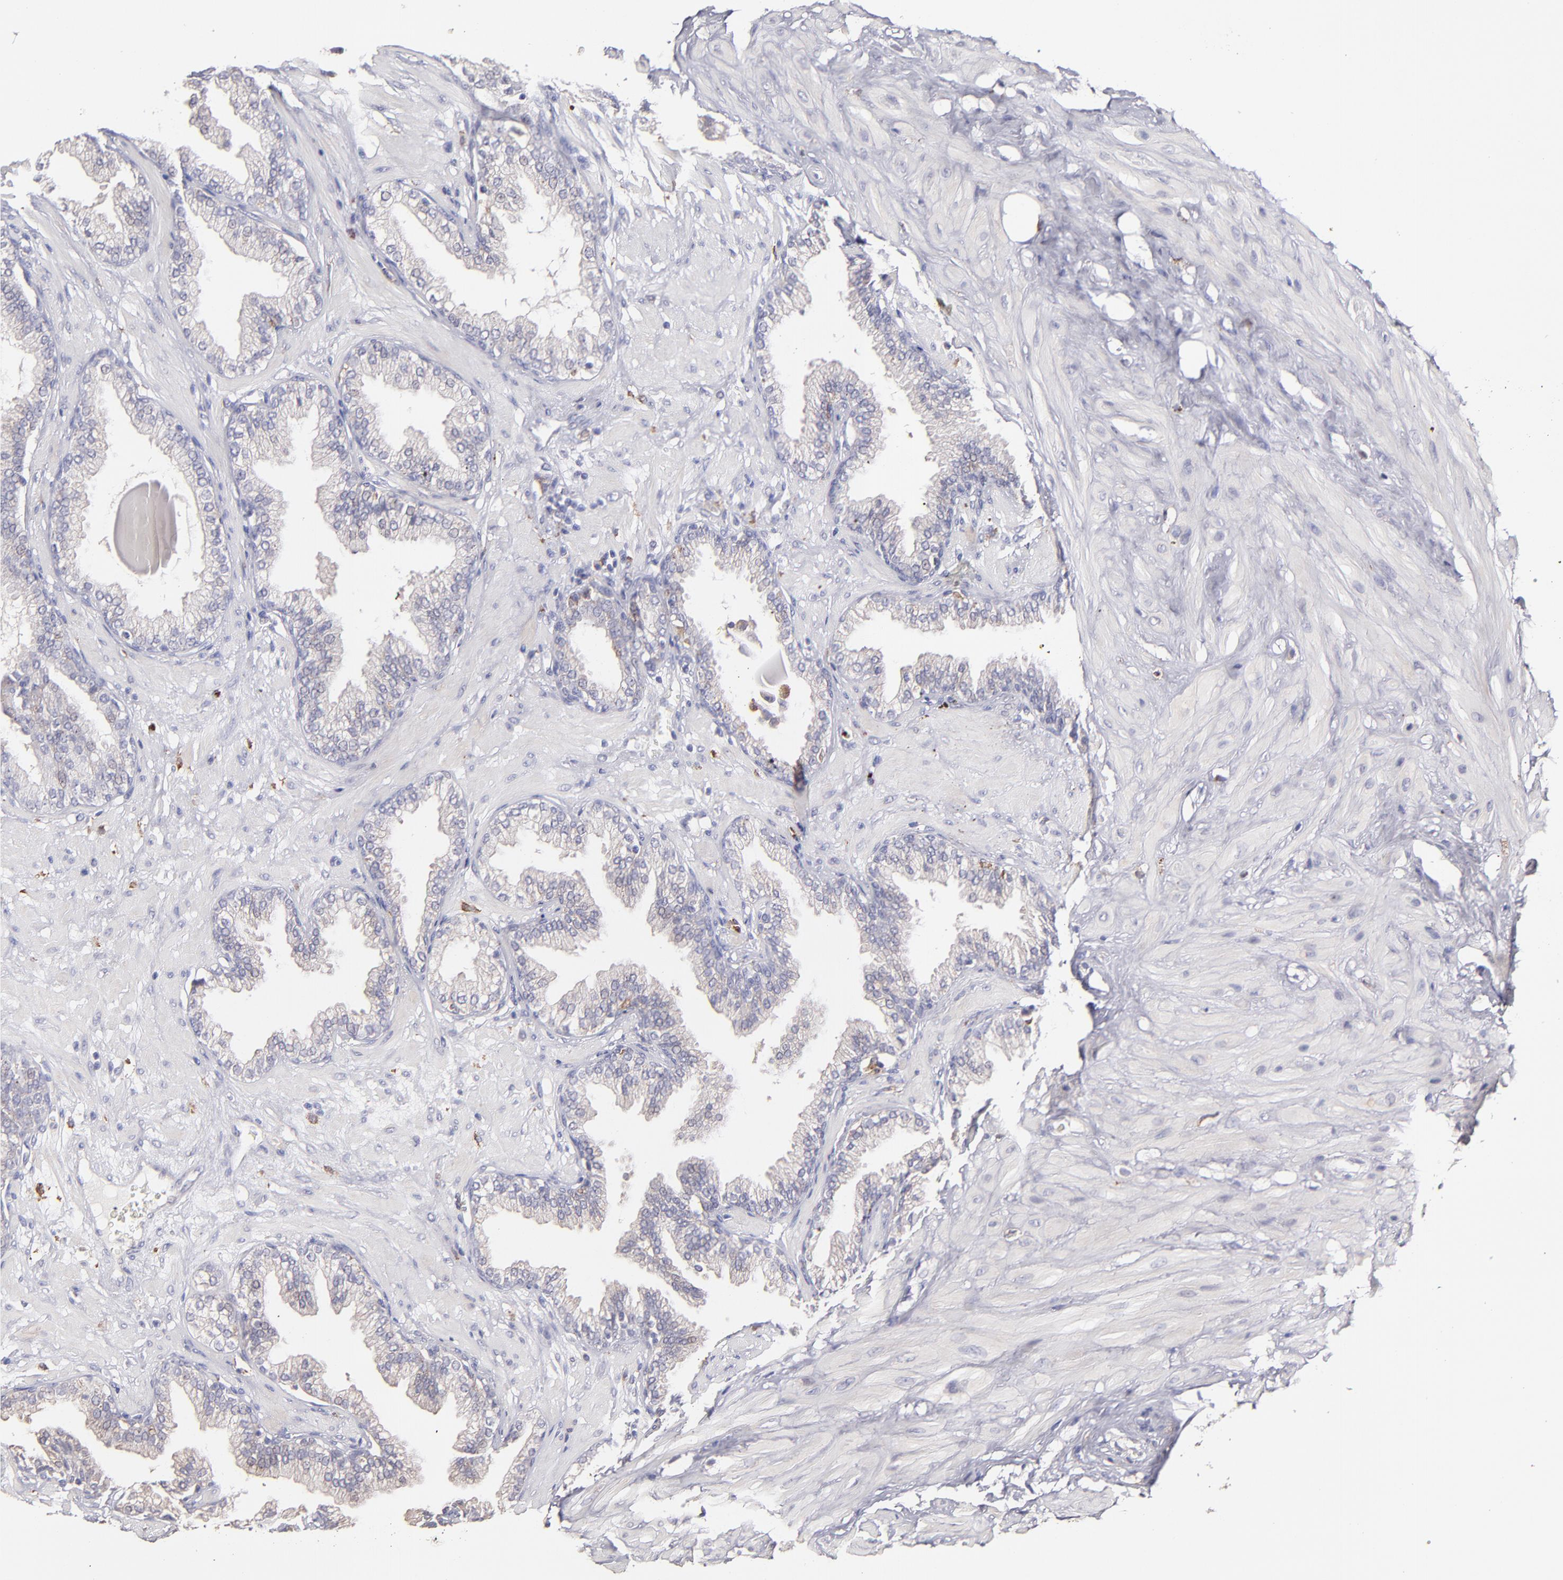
{"staining": {"intensity": "weak", "quantity": "<25%", "location": "cytoplasmic/membranous"}, "tissue": "prostate", "cell_type": "Glandular cells", "image_type": "normal", "snomed": [{"axis": "morphology", "description": "Normal tissue, NOS"}, {"axis": "topography", "description": "Prostate"}], "caption": "Photomicrograph shows no significant protein staining in glandular cells of unremarkable prostate. (DAB immunohistochemistry (IHC) visualized using brightfield microscopy, high magnification).", "gene": "GLDC", "patient": {"sex": "male", "age": 64}}